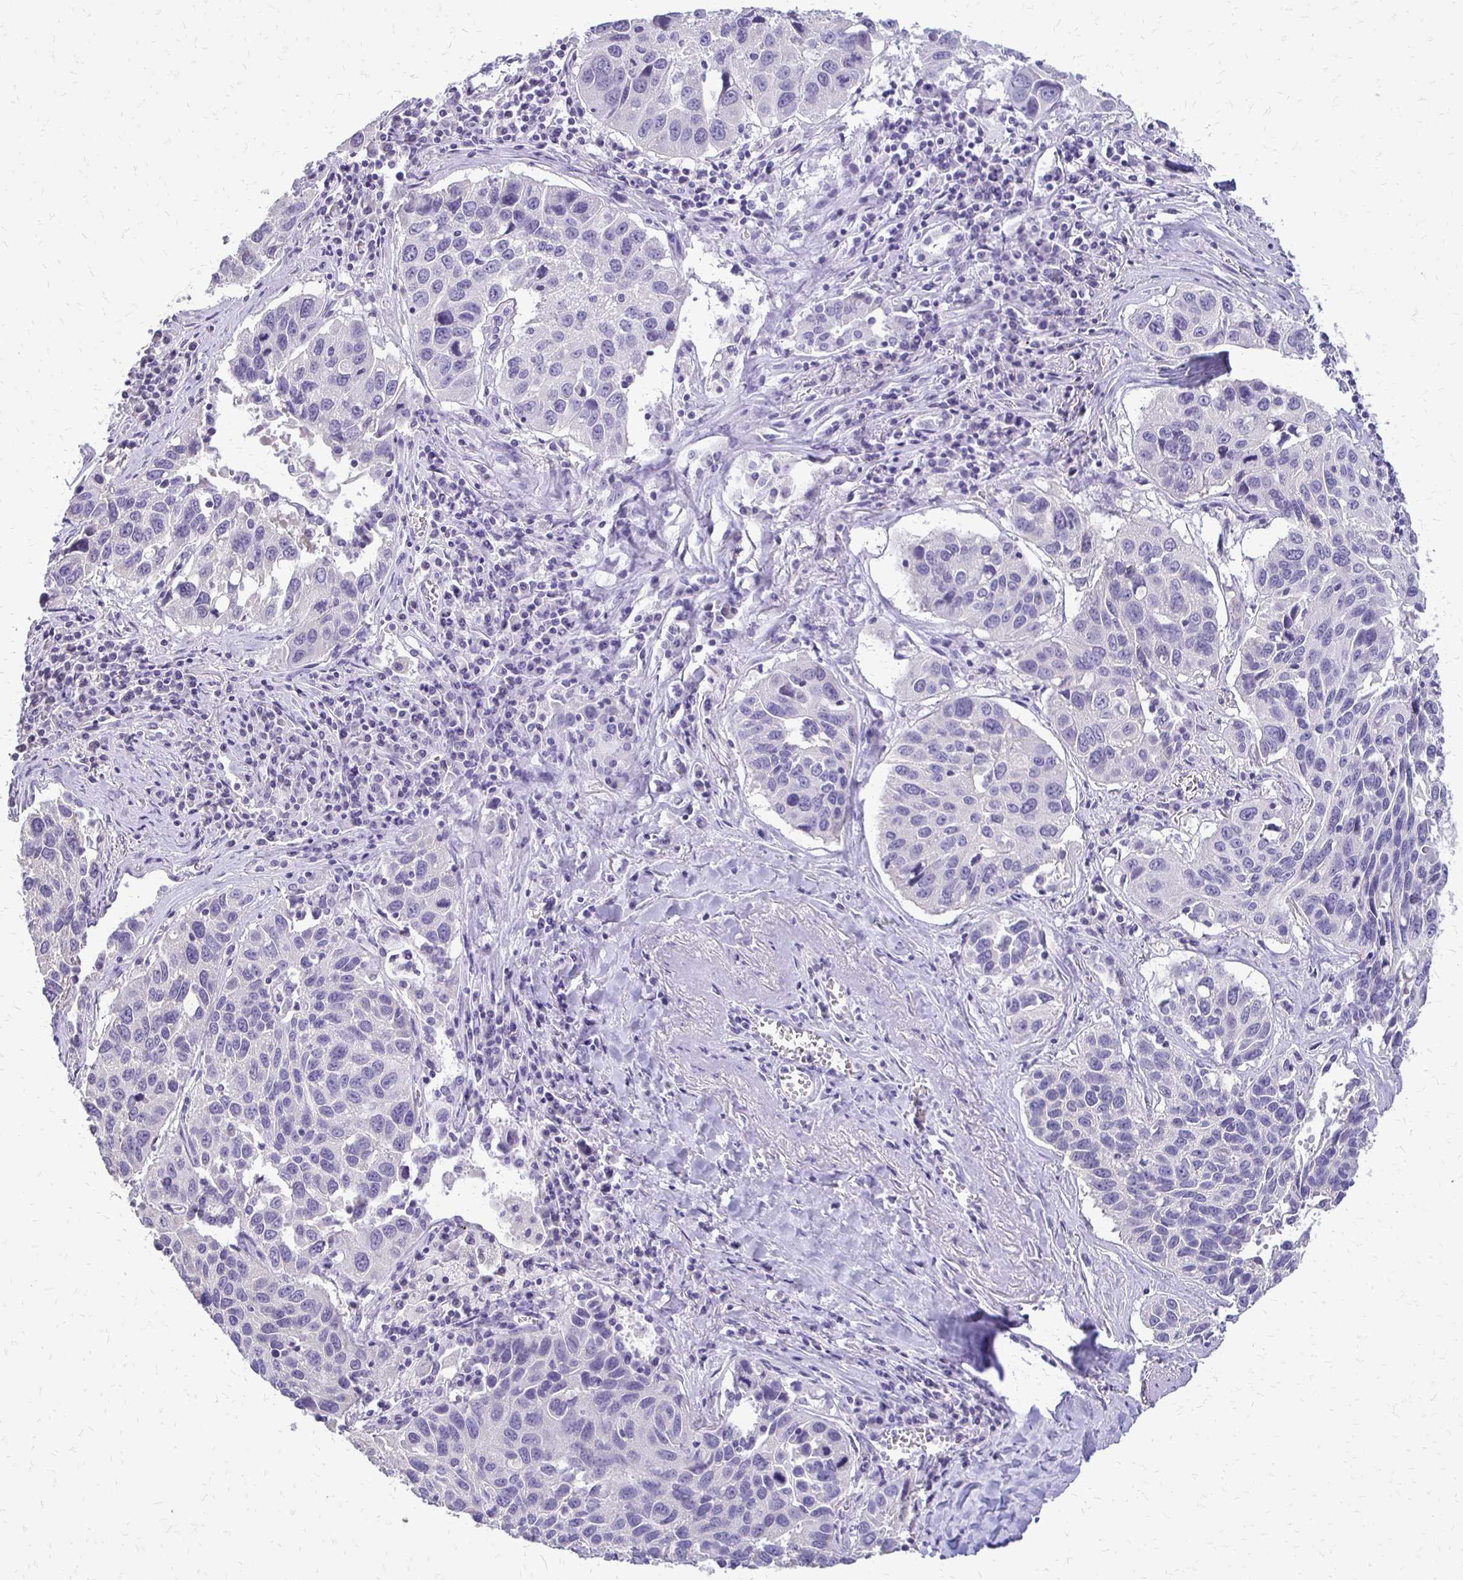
{"staining": {"intensity": "negative", "quantity": "none", "location": "none"}, "tissue": "lung cancer", "cell_type": "Tumor cells", "image_type": "cancer", "snomed": [{"axis": "morphology", "description": "Squamous cell carcinoma, NOS"}, {"axis": "topography", "description": "Lung"}], "caption": "Human lung cancer (squamous cell carcinoma) stained for a protein using immunohistochemistry (IHC) demonstrates no staining in tumor cells.", "gene": "ALPG", "patient": {"sex": "female", "age": 61}}